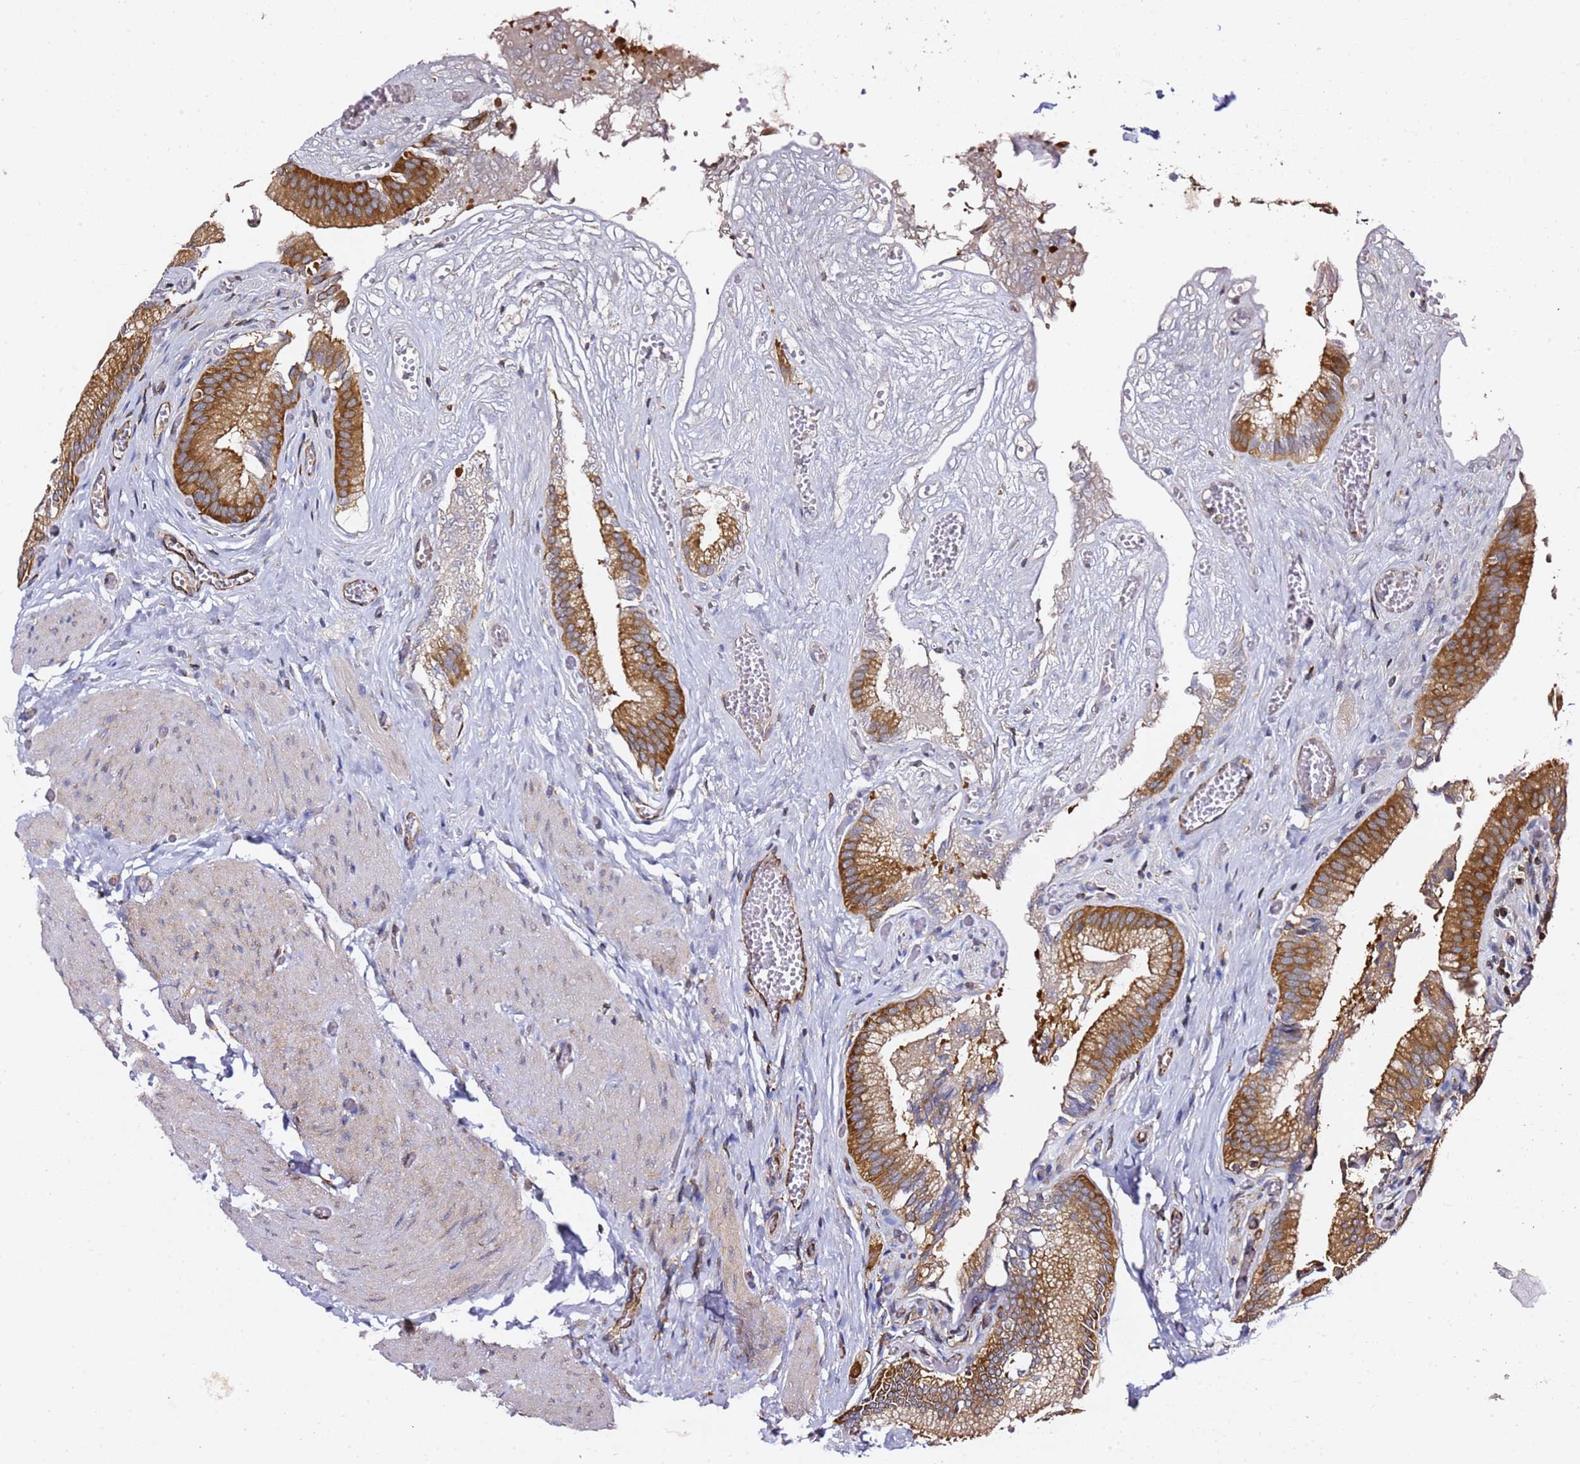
{"staining": {"intensity": "strong", "quantity": "25%-75%", "location": "cytoplasmic/membranous"}, "tissue": "gallbladder", "cell_type": "Glandular cells", "image_type": "normal", "snomed": [{"axis": "morphology", "description": "Normal tissue, NOS"}, {"axis": "topography", "description": "Gallbladder"}, {"axis": "topography", "description": "Peripheral nerve tissue"}], "caption": "This is an image of IHC staining of benign gallbladder, which shows strong expression in the cytoplasmic/membranous of glandular cells.", "gene": "TPST1", "patient": {"sex": "male", "age": 17}}